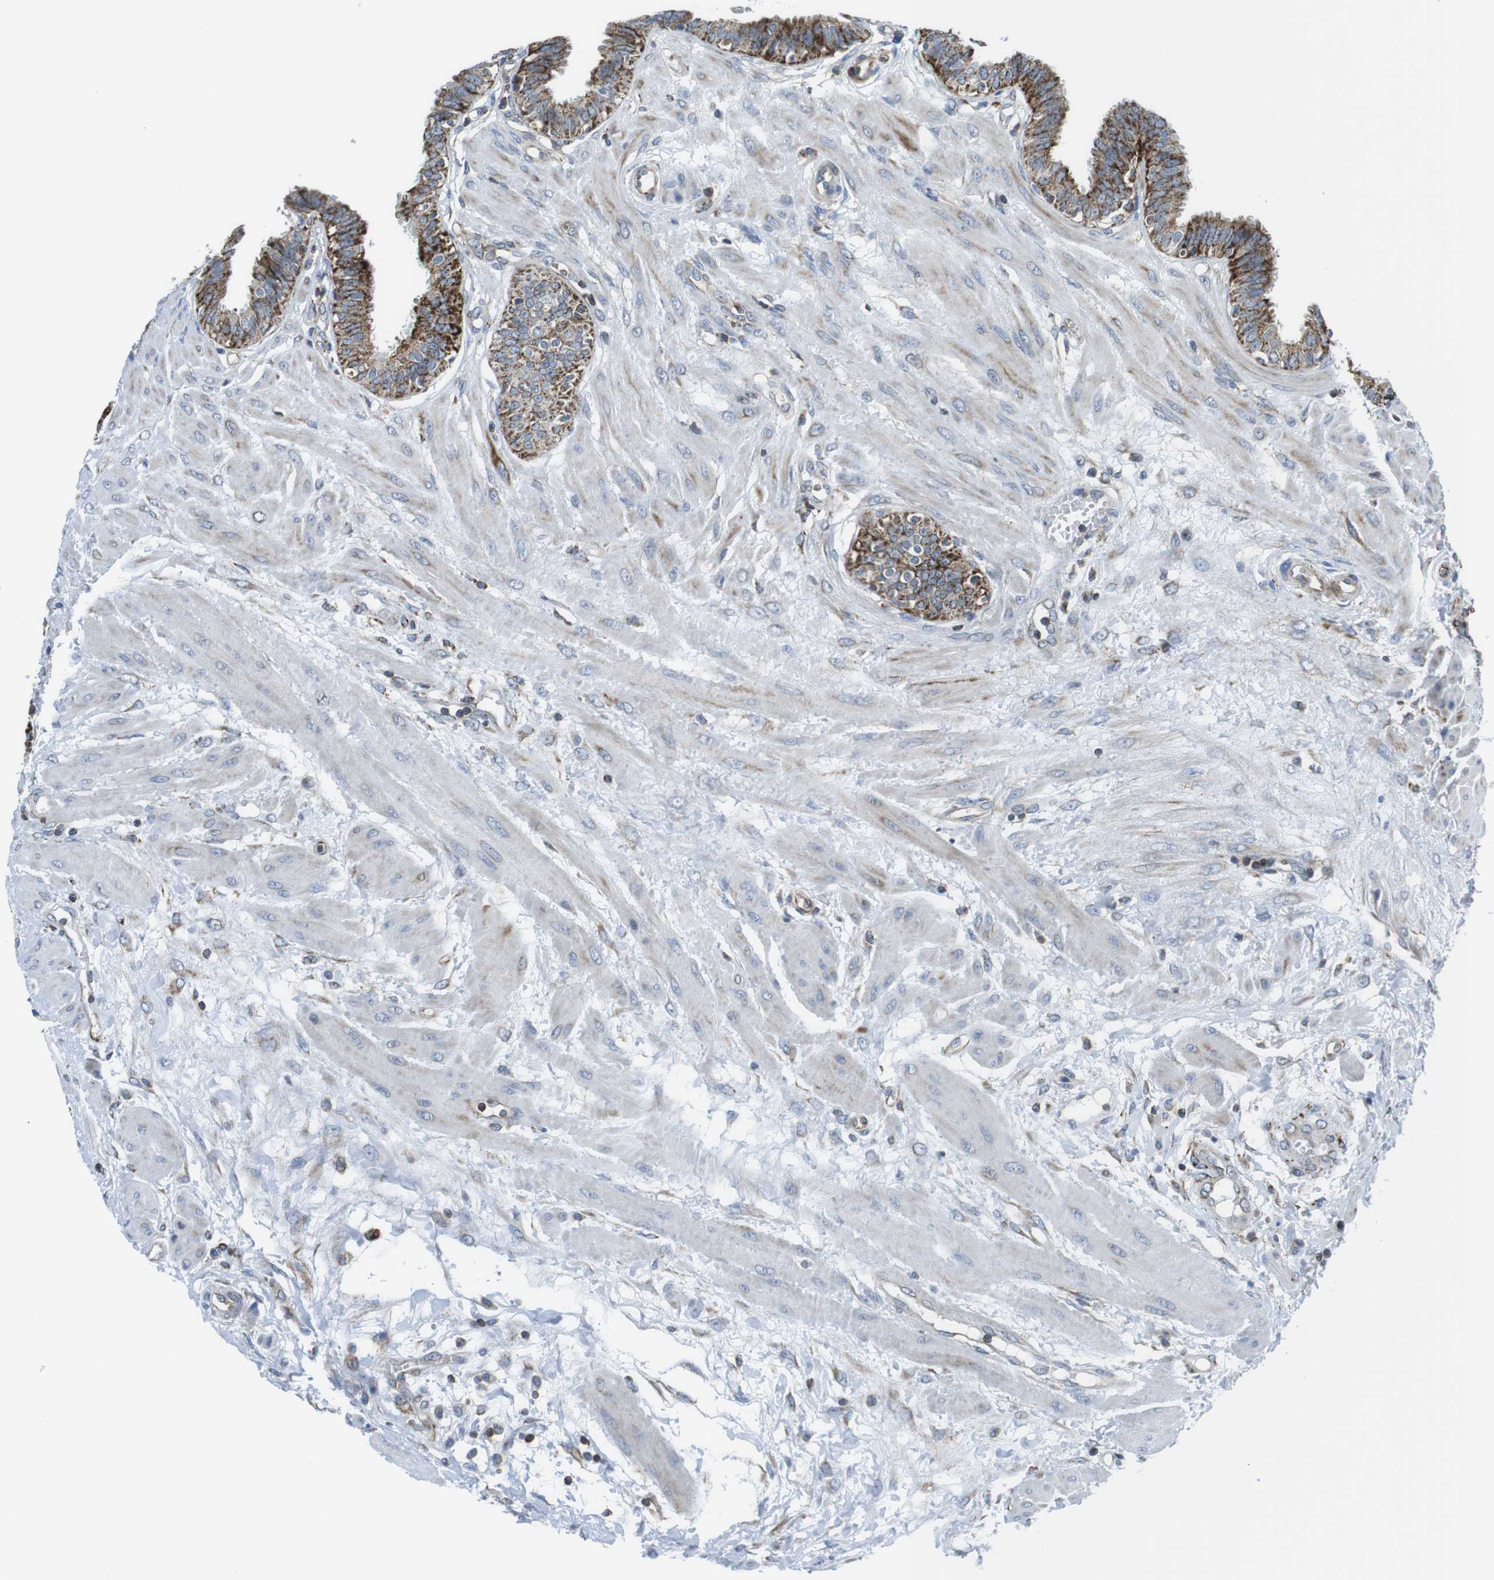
{"staining": {"intensity": "strong", "quantity": ">75%", "location": "cytoplasmic/membranous"}, "tissue": "fallopian tube", "cell_type": "Glandular cells", "image_type": "normal", "snomed": [{"axis": "morphology", "description": "Normal tissue, NOS"}, {"axis": "topography", "description": "Fallopian tube"}], "caption": "A histopathology image of human fallopian tube stained for a protein demonstrates strong cytoplasmic/membranous brown staining in glandular cells.", "gene": "KCNE3", "patient": {"sex": "female", "age": 32}}